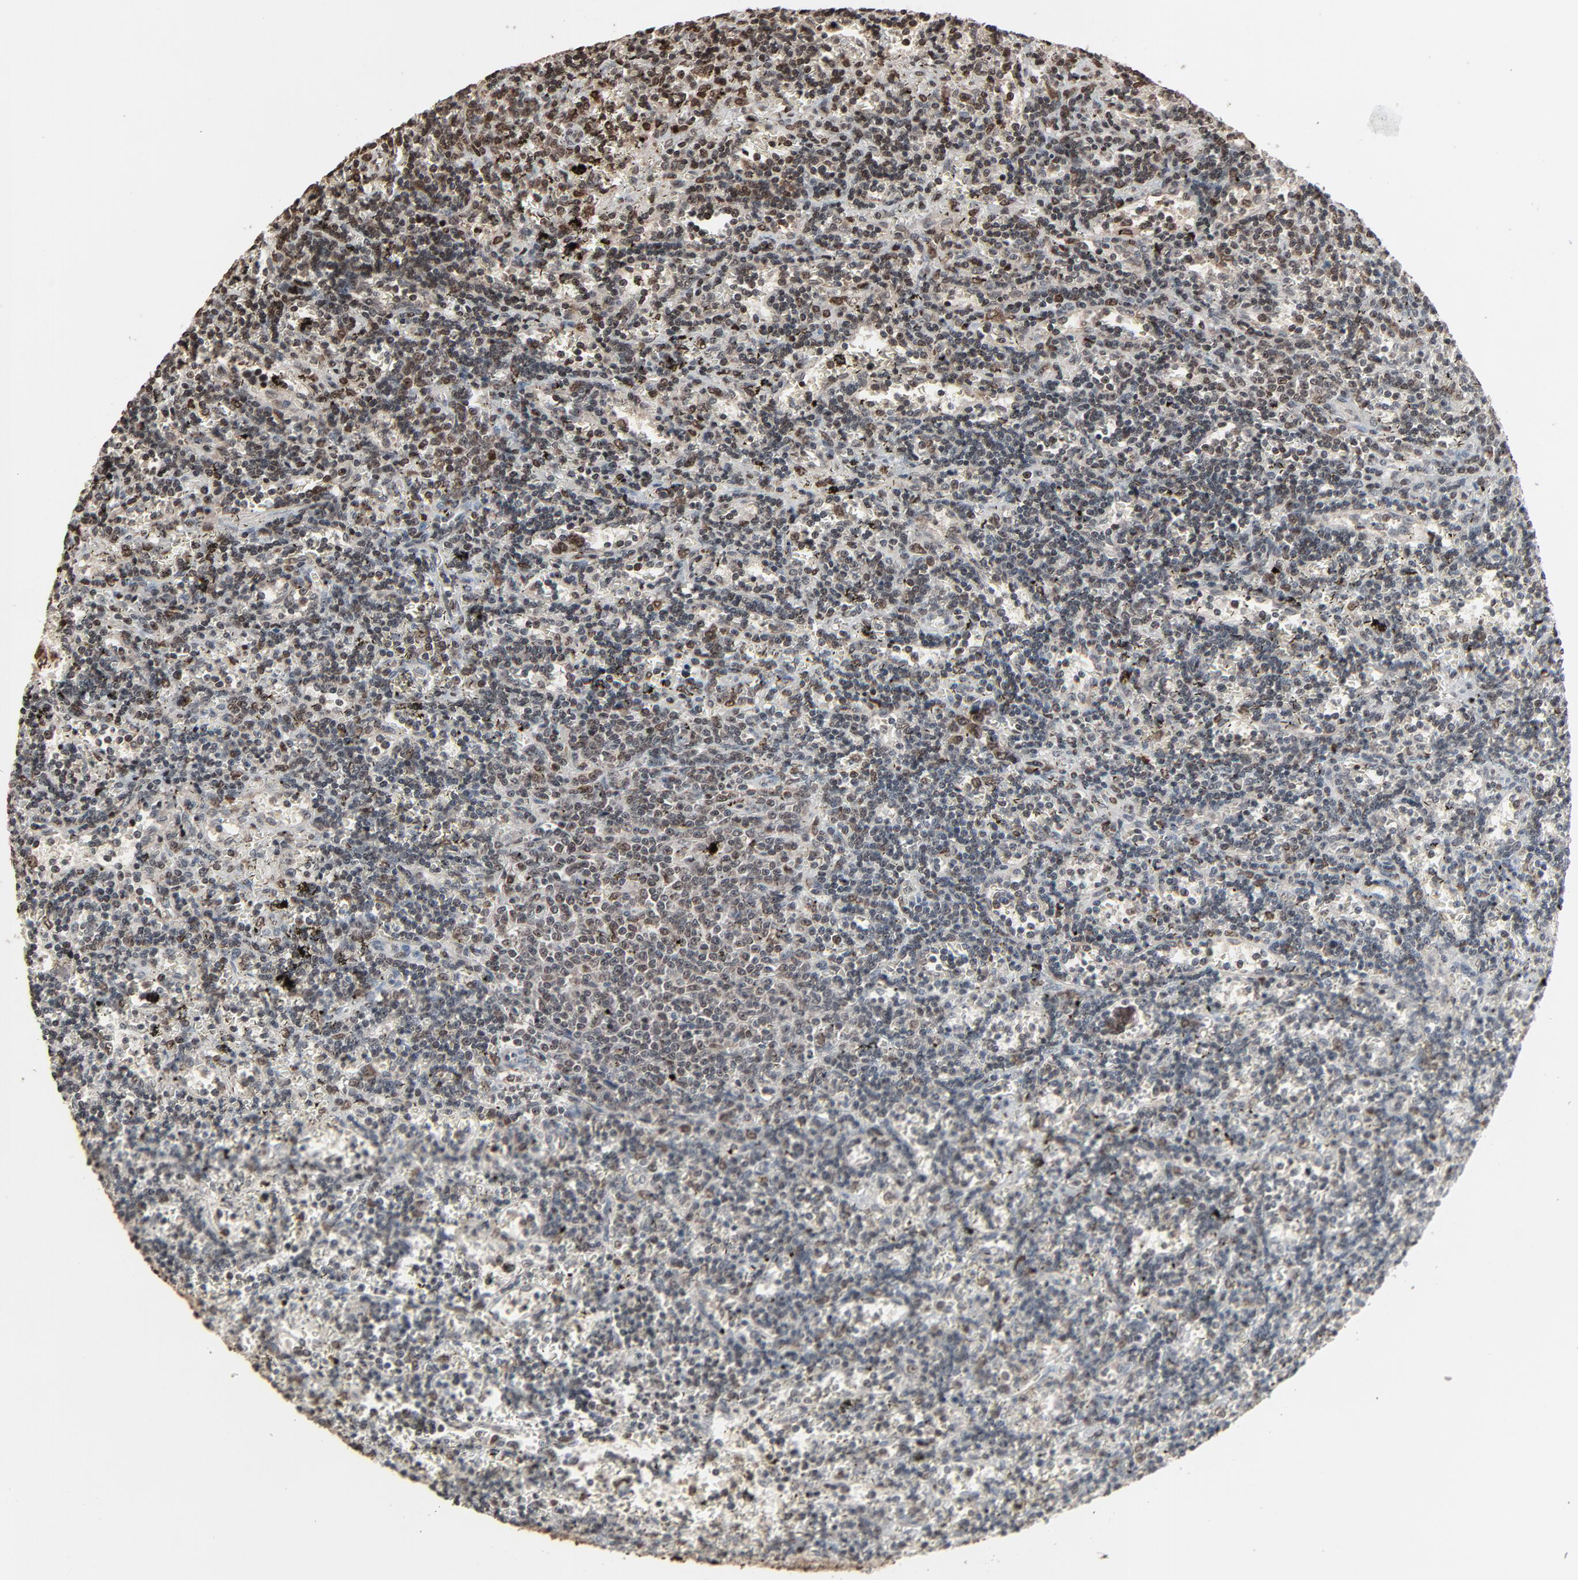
{"staining": {"intensity": "weak", "quantity": "25%-75%", "location": "nuclear"}, "tissue": "lymphoma", "cell_type": "Tumor cells", "image_type": "cancer", "snomed": [{"axis": "morphology", "description": "Malignant lymphoma, non-Hodgkin's type, Low grade"}, {"axis": "topography", "description": "Spleen"}], "caption": "Tumor cells exhibit low levels of weak nuclear positivity in about 25%-75% of cells in malignant lymphoma, non-Hodgkin's type (low-grade).", "gene": "RPS6KA3", "patient": {"sex": "male", "age": 60}}